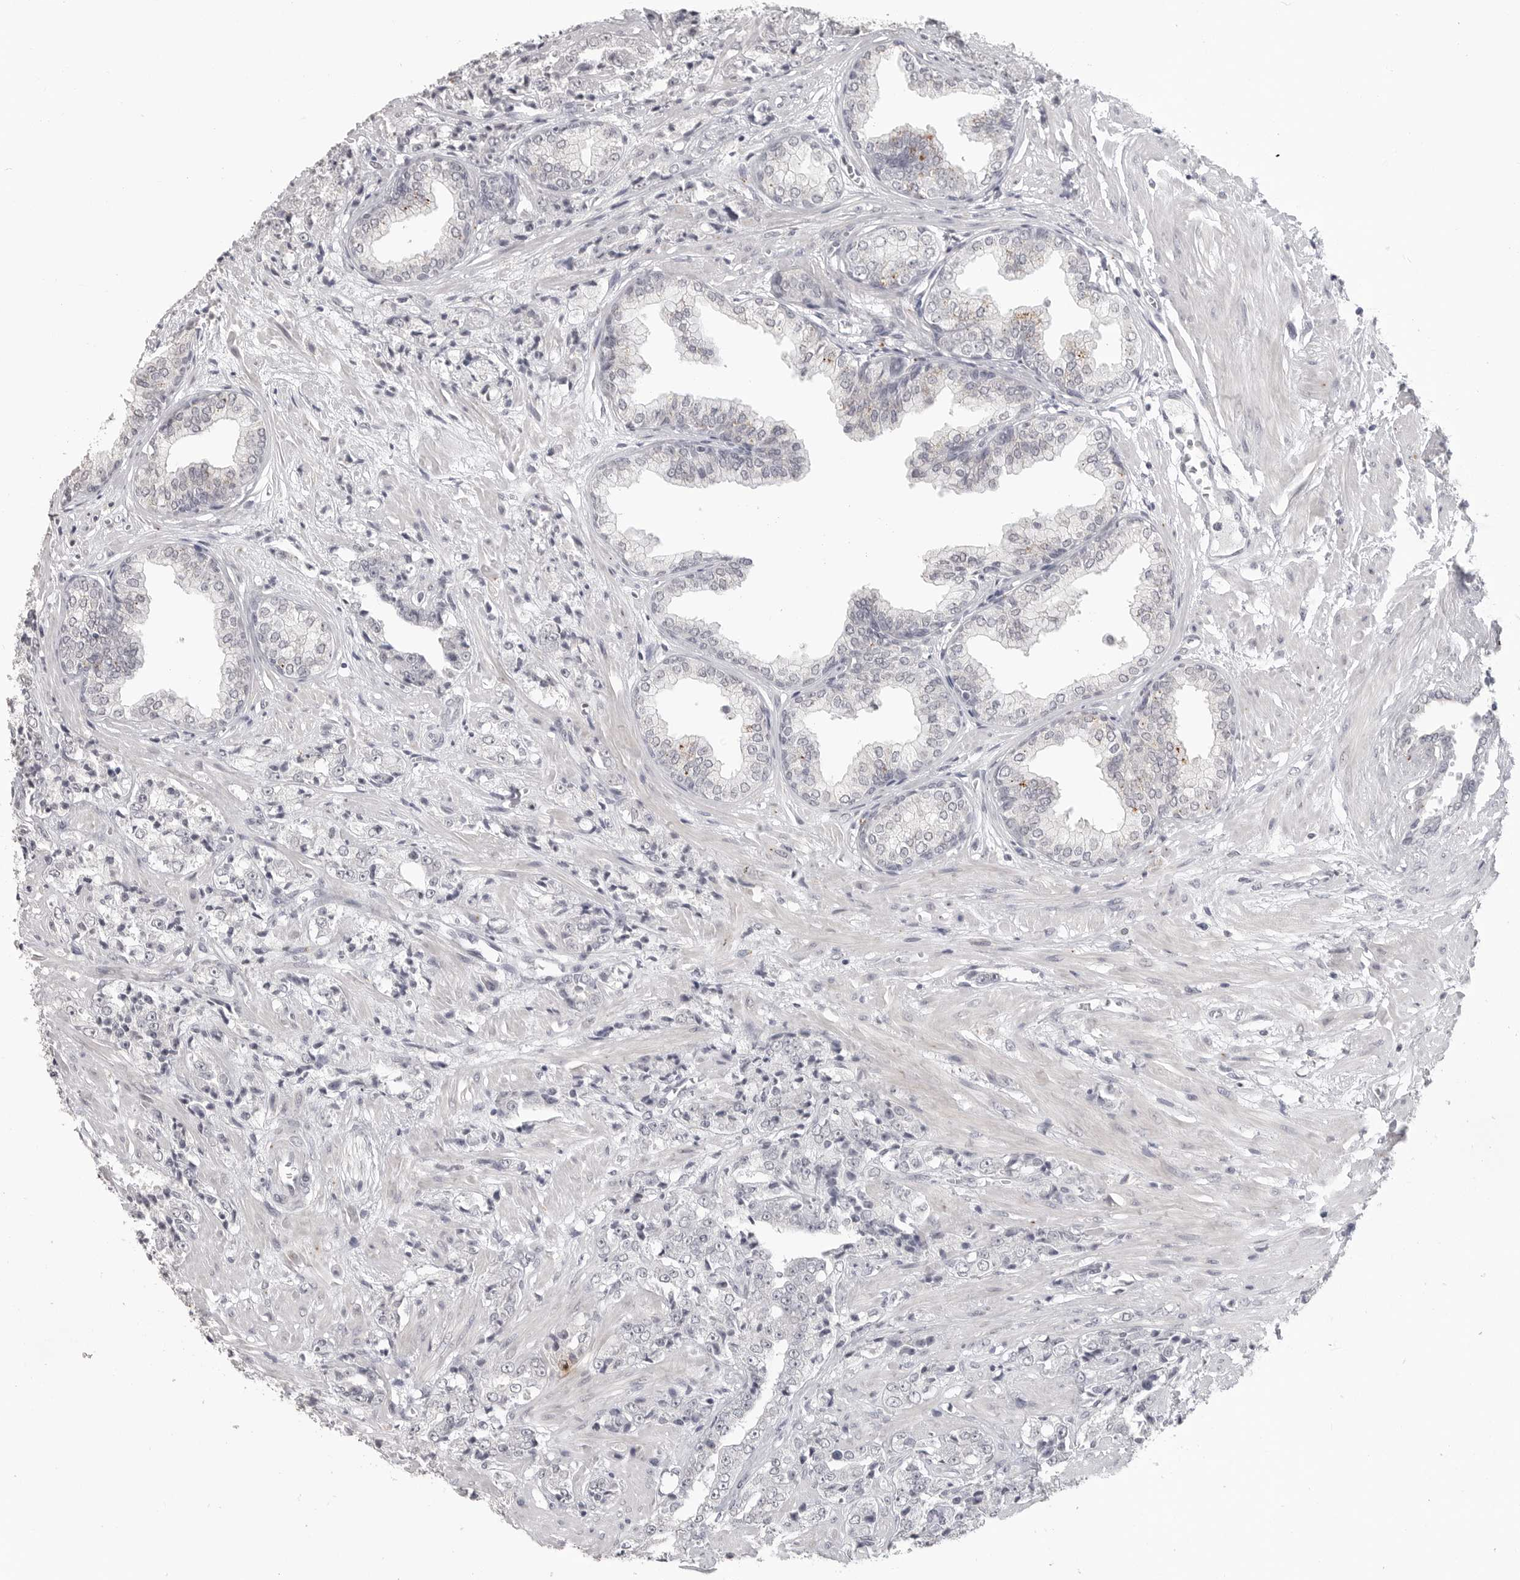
{"staining": {"intensity": "negative", "quantity": "none", "location": "none"}, "tissue": "prostate cancer", "cell_type": "Tumor cells", "image_type": "cancer", "snomed": [{"axis": "morphology", "description": "Adenocarcinoma, High grade"}, {"axis": "topography", "description": "Prostate"}], "caption": "Protein analysis of prostate high-grade adenocarcinoma exhibits no significant positivity in tumor cells.", "gene": "PRSS1", "patient": {"sex": "male", "age": 71}}